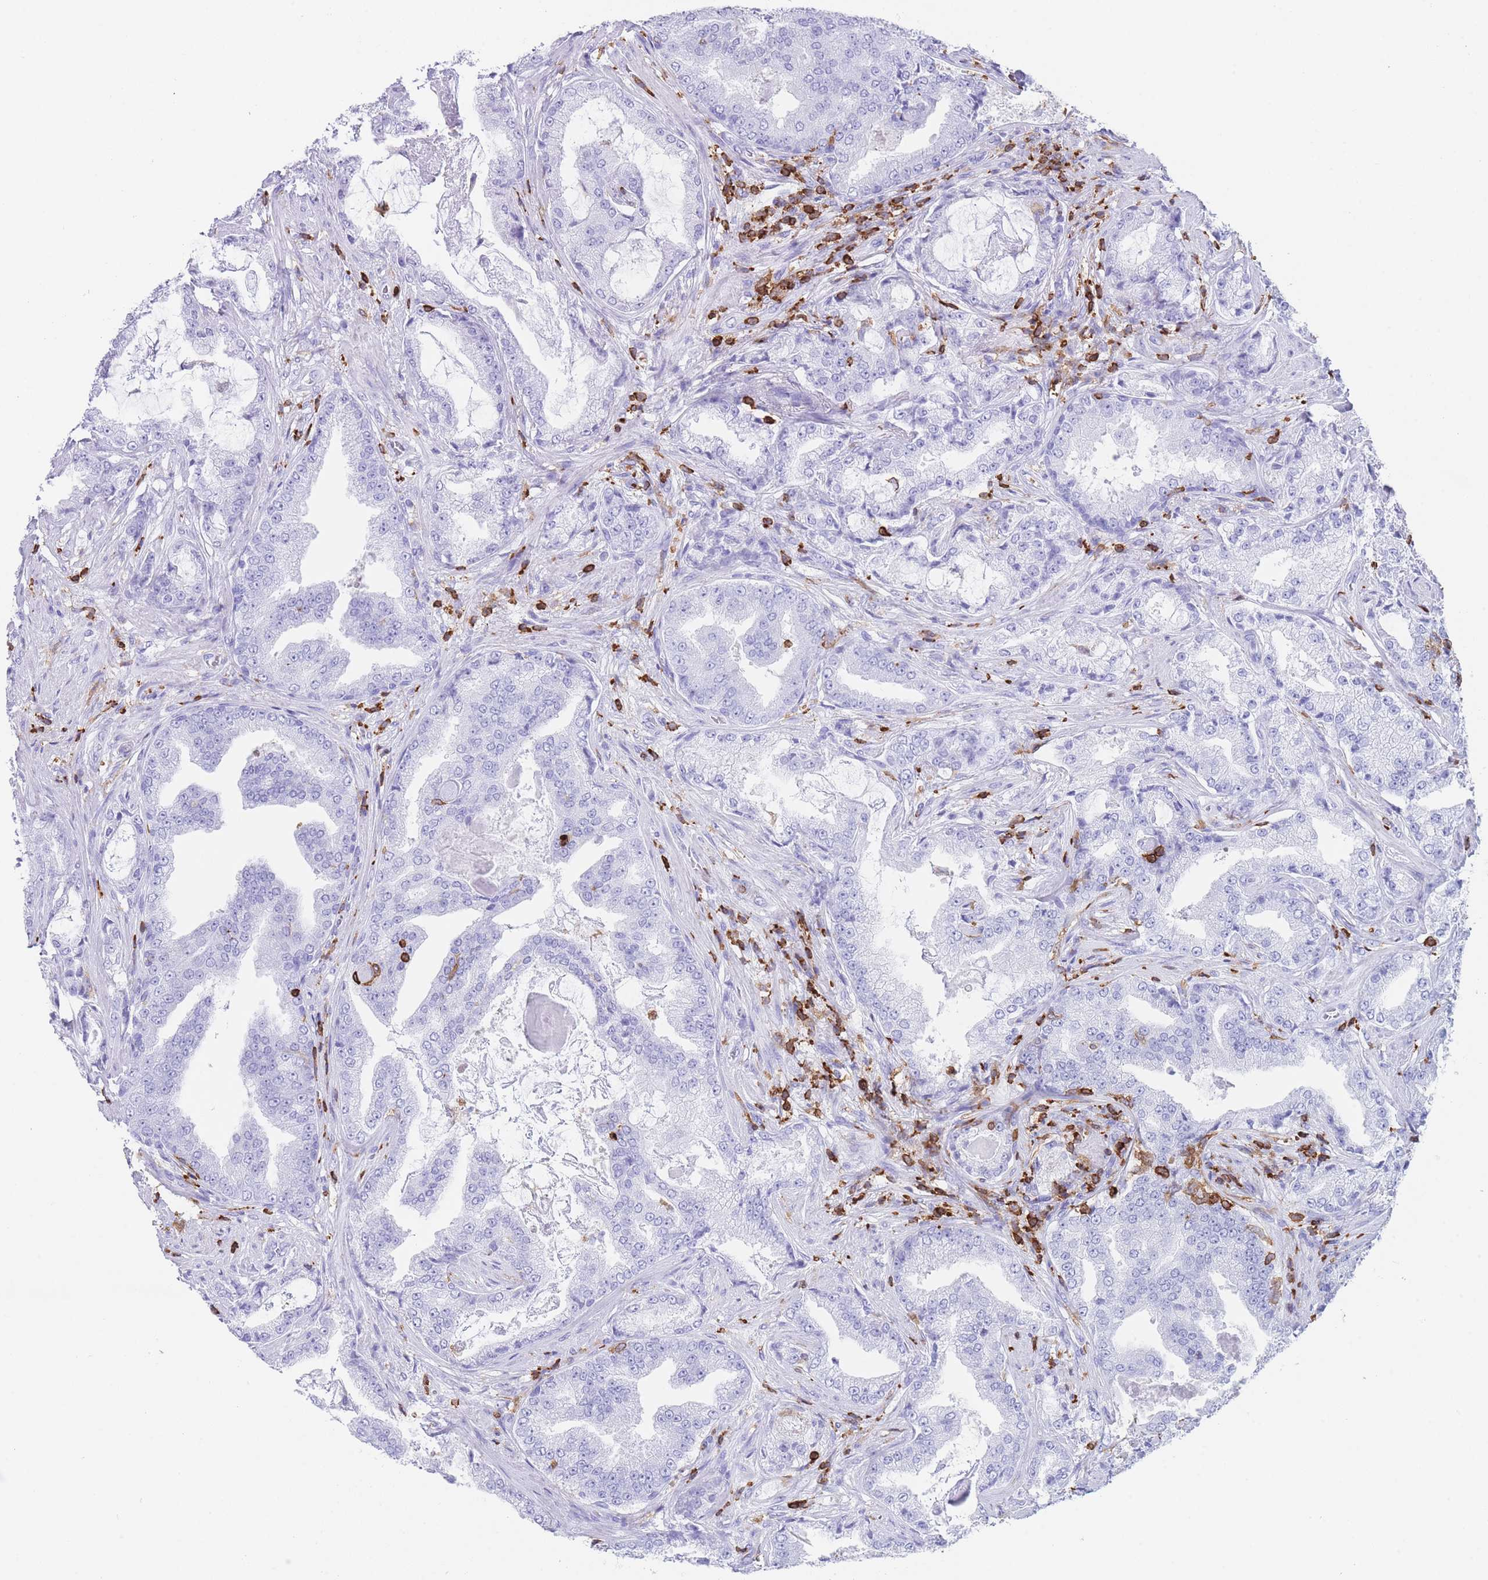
{"staining": {"intensity": "negative", "quantity": "none", "location": "none"}, "tissue": "prostate cancer", "cell_type": "Tumor cells", "image_type": "cancer", "snomed": [{"axis": "morphology", "description": "Adenocarcinoma, High grade"}, {"axis": "topography", "description": "Prostate"}], "caption": "A high-resolution image shows IHC staining of prostate adenocarcinoma (high-grade), which demonstrates no significant staining in tumor cells.", "gene": "CORO1A", "patient": {"sex": "male", "age": 68}}